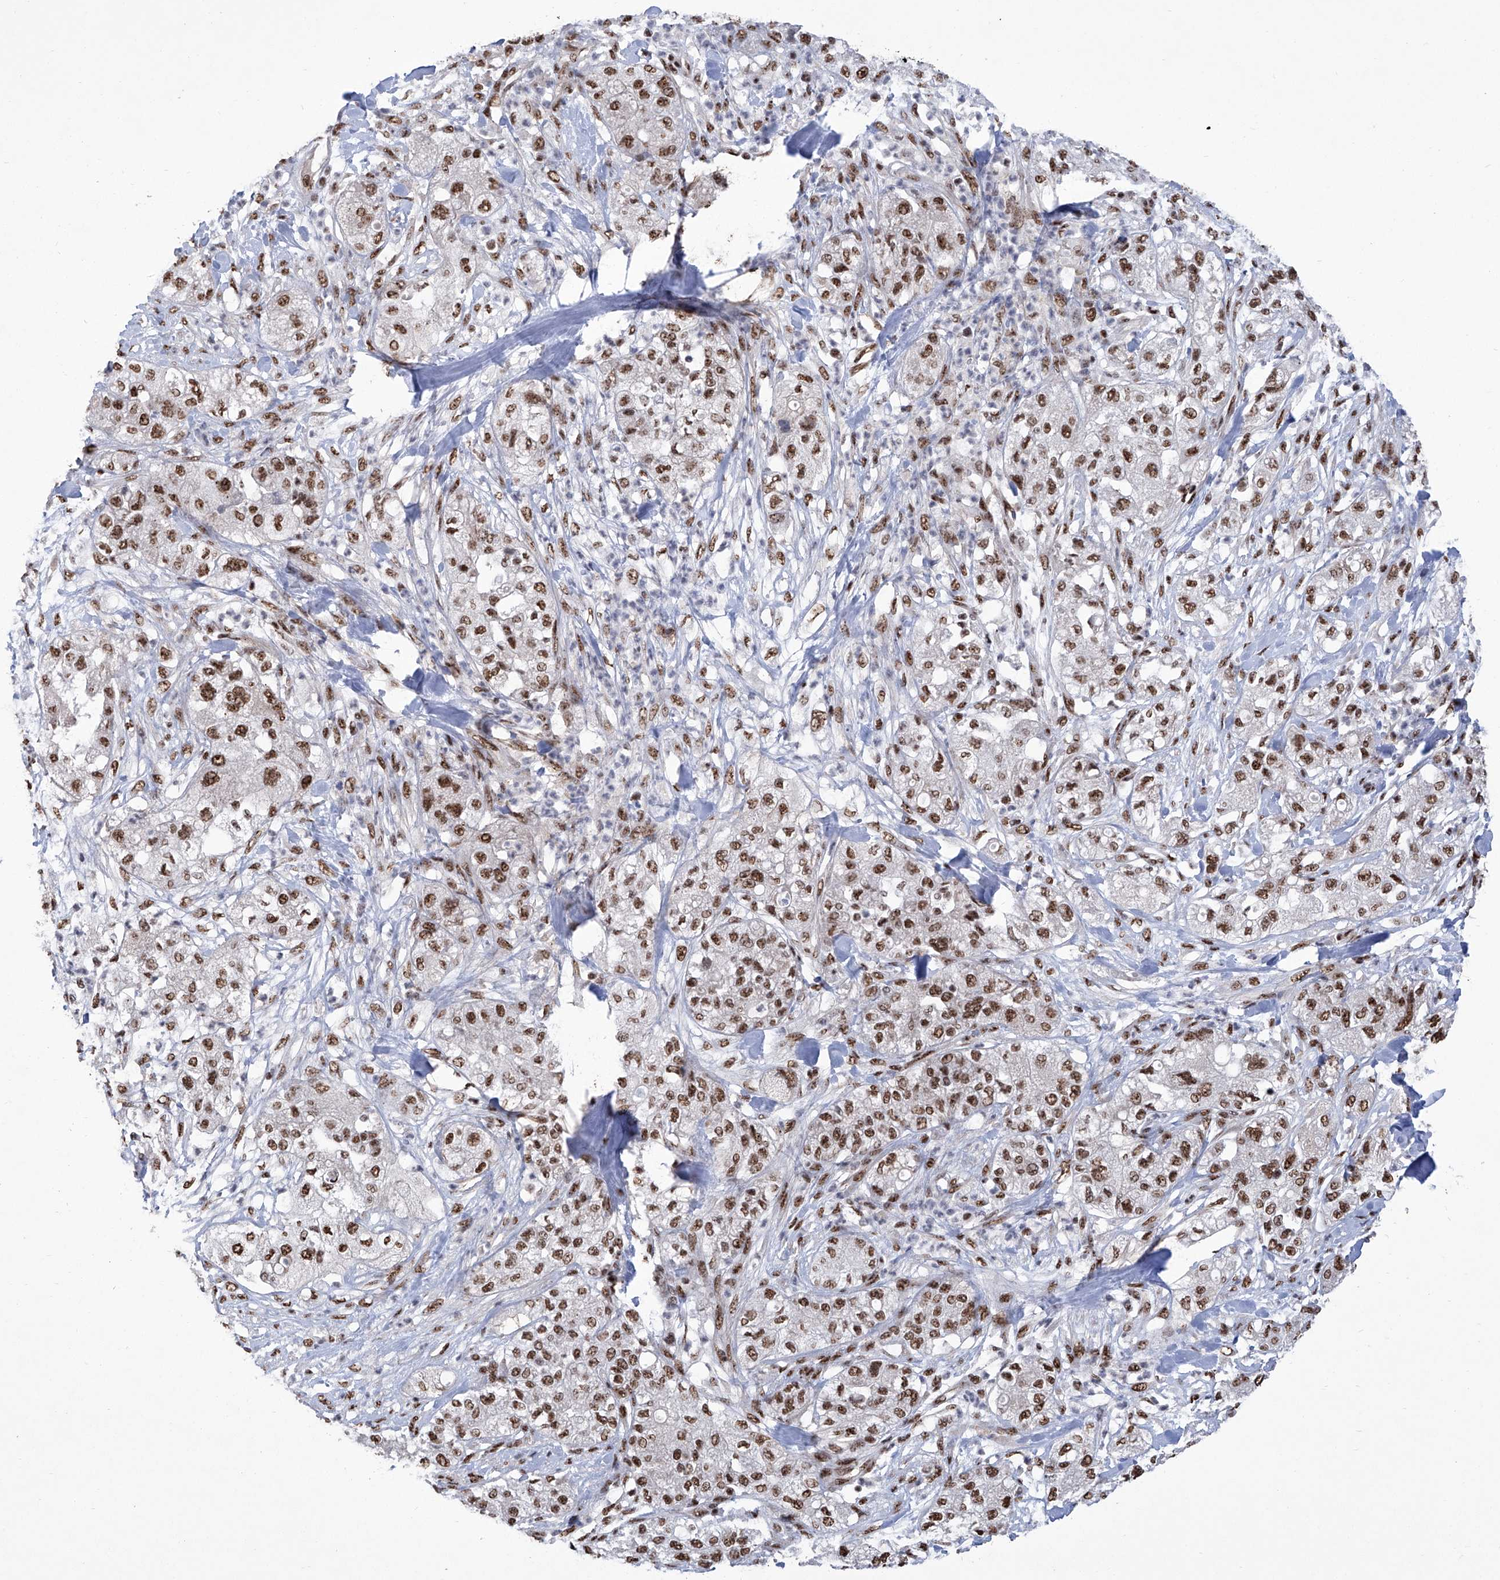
{"staining": {"intensity": "strong", "quantity": ">75%", "location": "nuclear"}, "tissue": "pancreatic cancer", "cell_type": "Tumor cells", "image_type": "cancer", "snomed": [{"axis": "morphology", "description": "Adenocarcinoma, NOS"}, {"axis": "topography", "description": "Pancreas"}], "caption": "The micrograph demonstrates staining of adenocarcinoma (pancreatic), revealing strong nuclear protein expression (brown color) within tumor cells. (DAB = brown stain, brightfield microscopy at high magnification).", "gene": "FBXL4", "patient": {"sex": "female", "age": 78}}